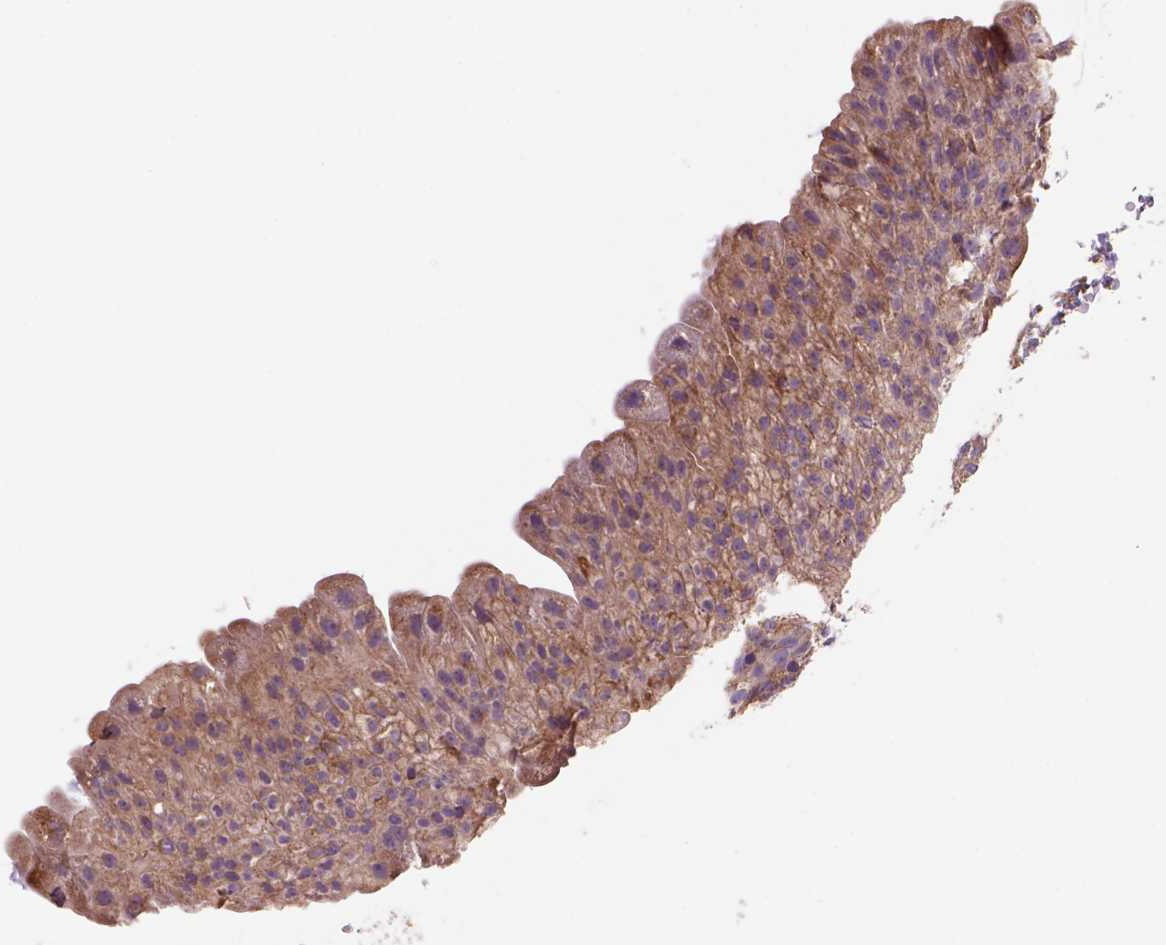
{"staining": {"intensity": "moderate", "quantity": ">75%", "location": "cytoplasmic/membranous"}, "tissue": "urinary bladder", "cell_type": "Urothelial cells", "image_type": "normal", "snomed": [{"axis": "morphology", "description": "Normal tissue, NOS"}, {"axis": "topography", "description": "Urinary bladder"}, {"axis": "topography", "description": "Prostate"}], "caption": "Immunohistochemistry micrograph of benign urinary bladder: urinary bladder stained using immunohistochemistry exhibits medium levels of moderate protein expression localized specifically in the cytoplasmic/membranous of urothelial cells, appearing as a cytoplasmic/membranous brown color.", "gene": "WARS2", "patient": {"sex": "male", "age": 76}}